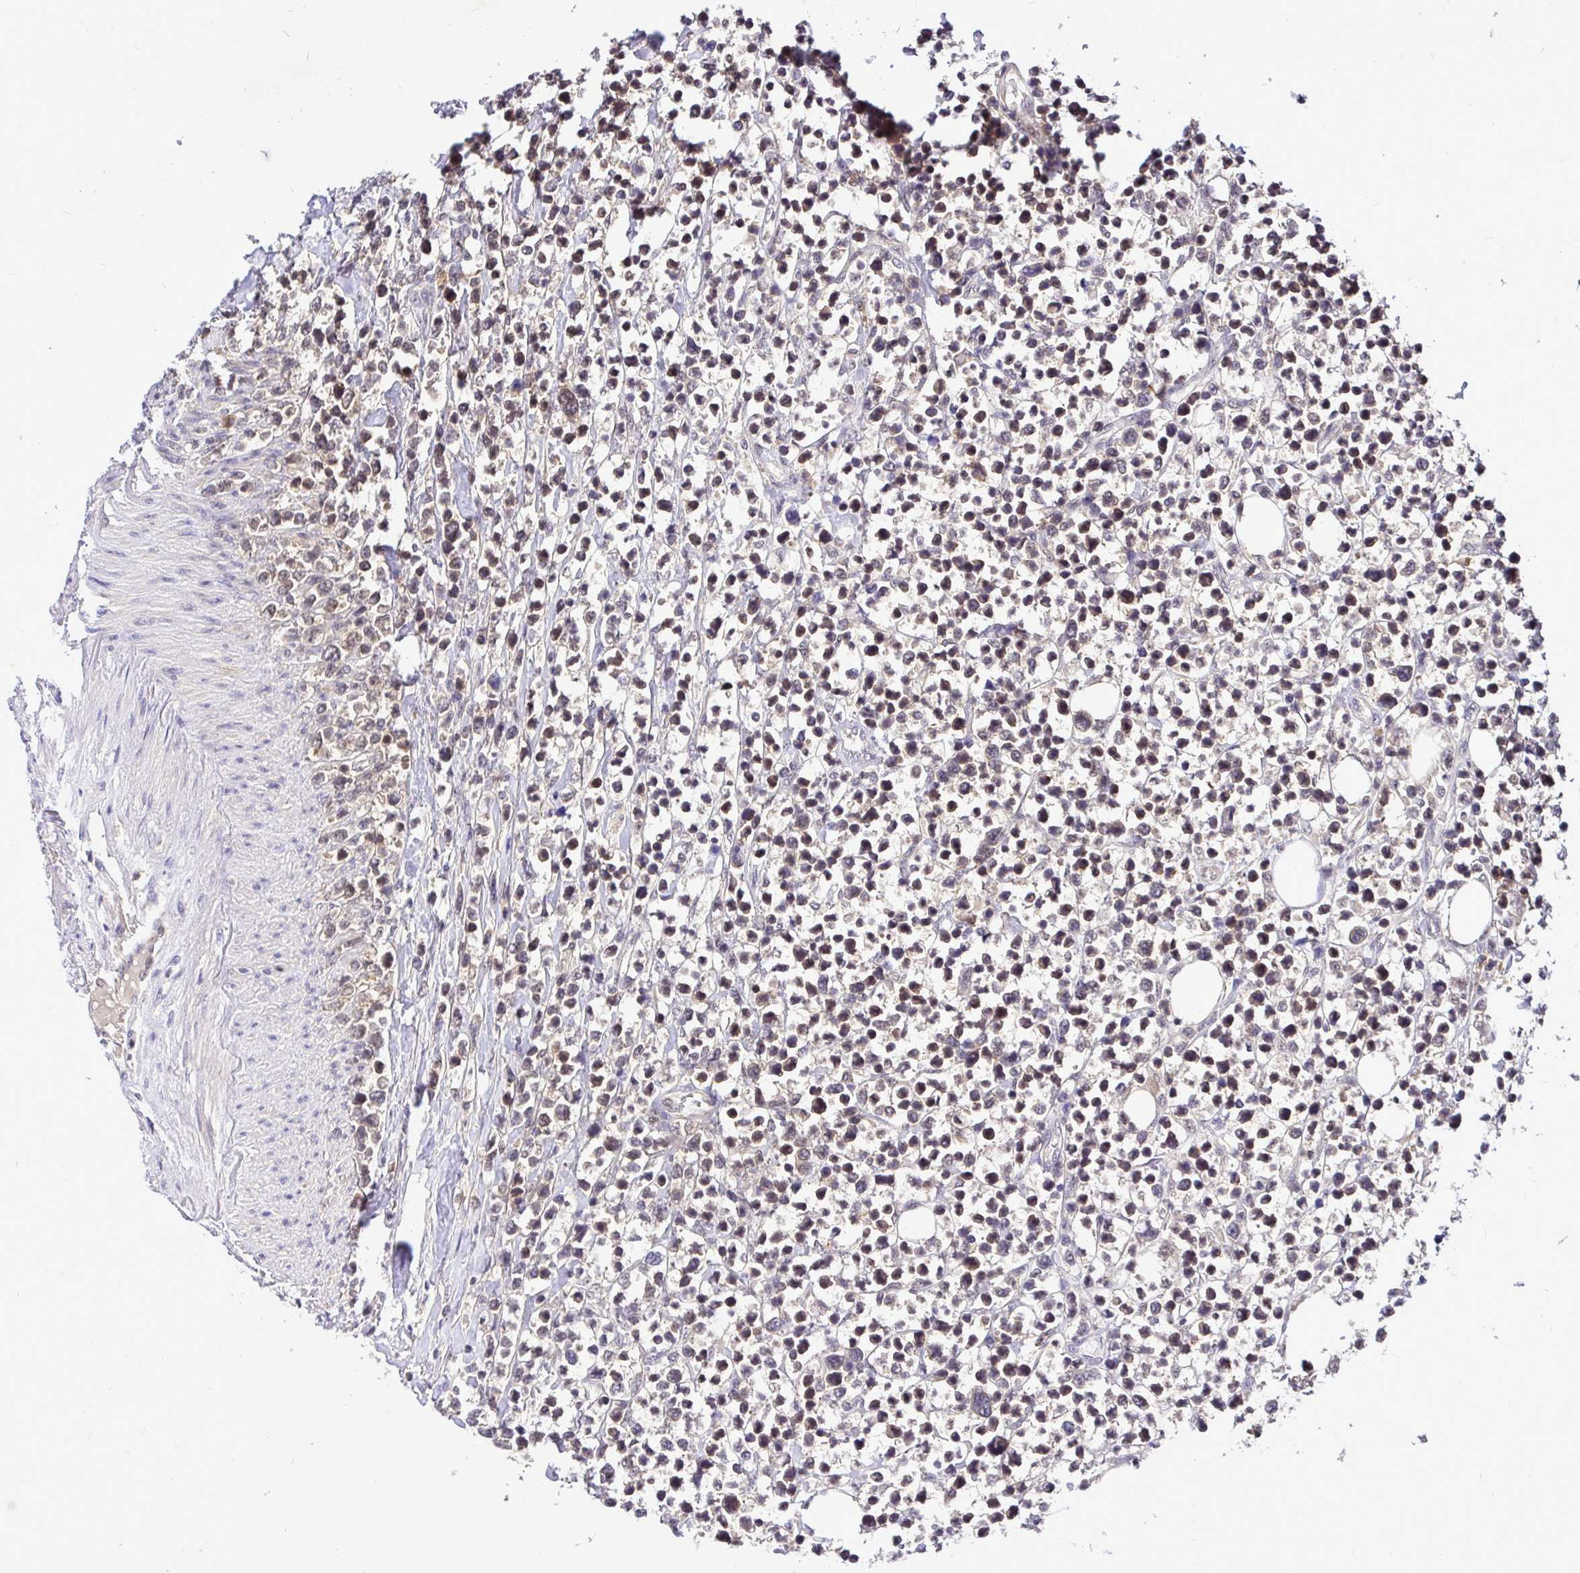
{"staining": {"intensity": "weak", "quantity": "25%-75%", "location": "cytoplasmic/membranous,nuclear"}, "tissue": "lymphoma", "cell_type": "Tumor cells", "image_type": "cancer", "snomed": [{"axis": "morphology", "description": "Malignant lymphoma, non-Hodgkin's type, High grade"}, {"axis": "topography", "description": "Soft tissue"}], "caption": "Immunohistochemical staining of lymphoma shows low levels of weak cytoplasmic/membranous and nuclear staining in approximately 25%-75% of tumor cells.", "gene": "UBE2M", "patient": {"sex": "female", "age": 56}}